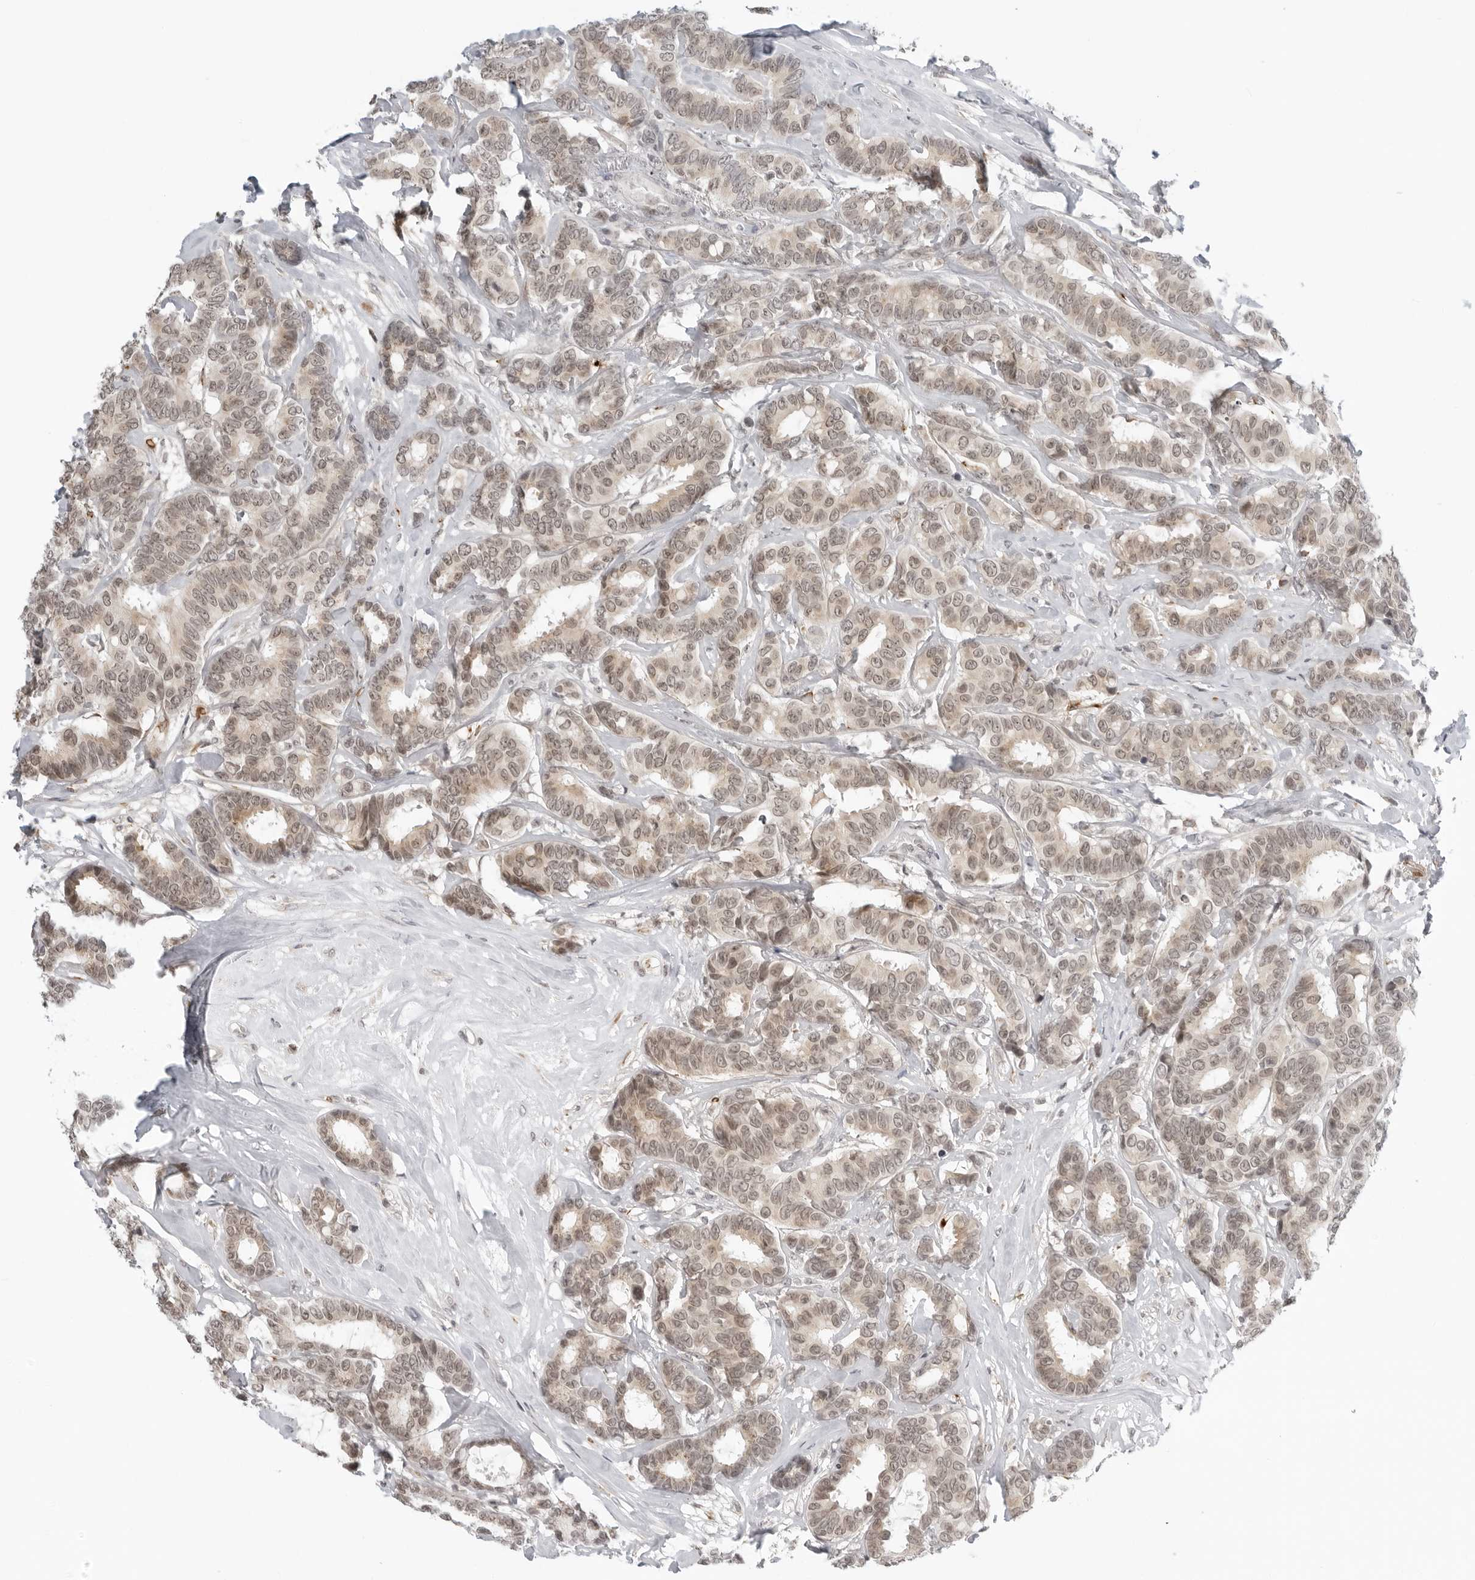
{"staining": {"intensity": "weak", "quantity": ">75%", "location": "nuclear"}, "tissue": "breast cancer", "cell_type": "Tumor cells", "image_type": "cancer", "snomed": [{"axis": "morphology", "description": "Duct carcinoma"}, {"axis": "topography", "description": "Breast"}], "caption": "Breast cancer (invasive ductal carcinoma) tissue demonstrates weak nuclear expression in about >75% of tumor cells", "gene": "SUGCT", "patient": {"sex": "female", "age": 87}}